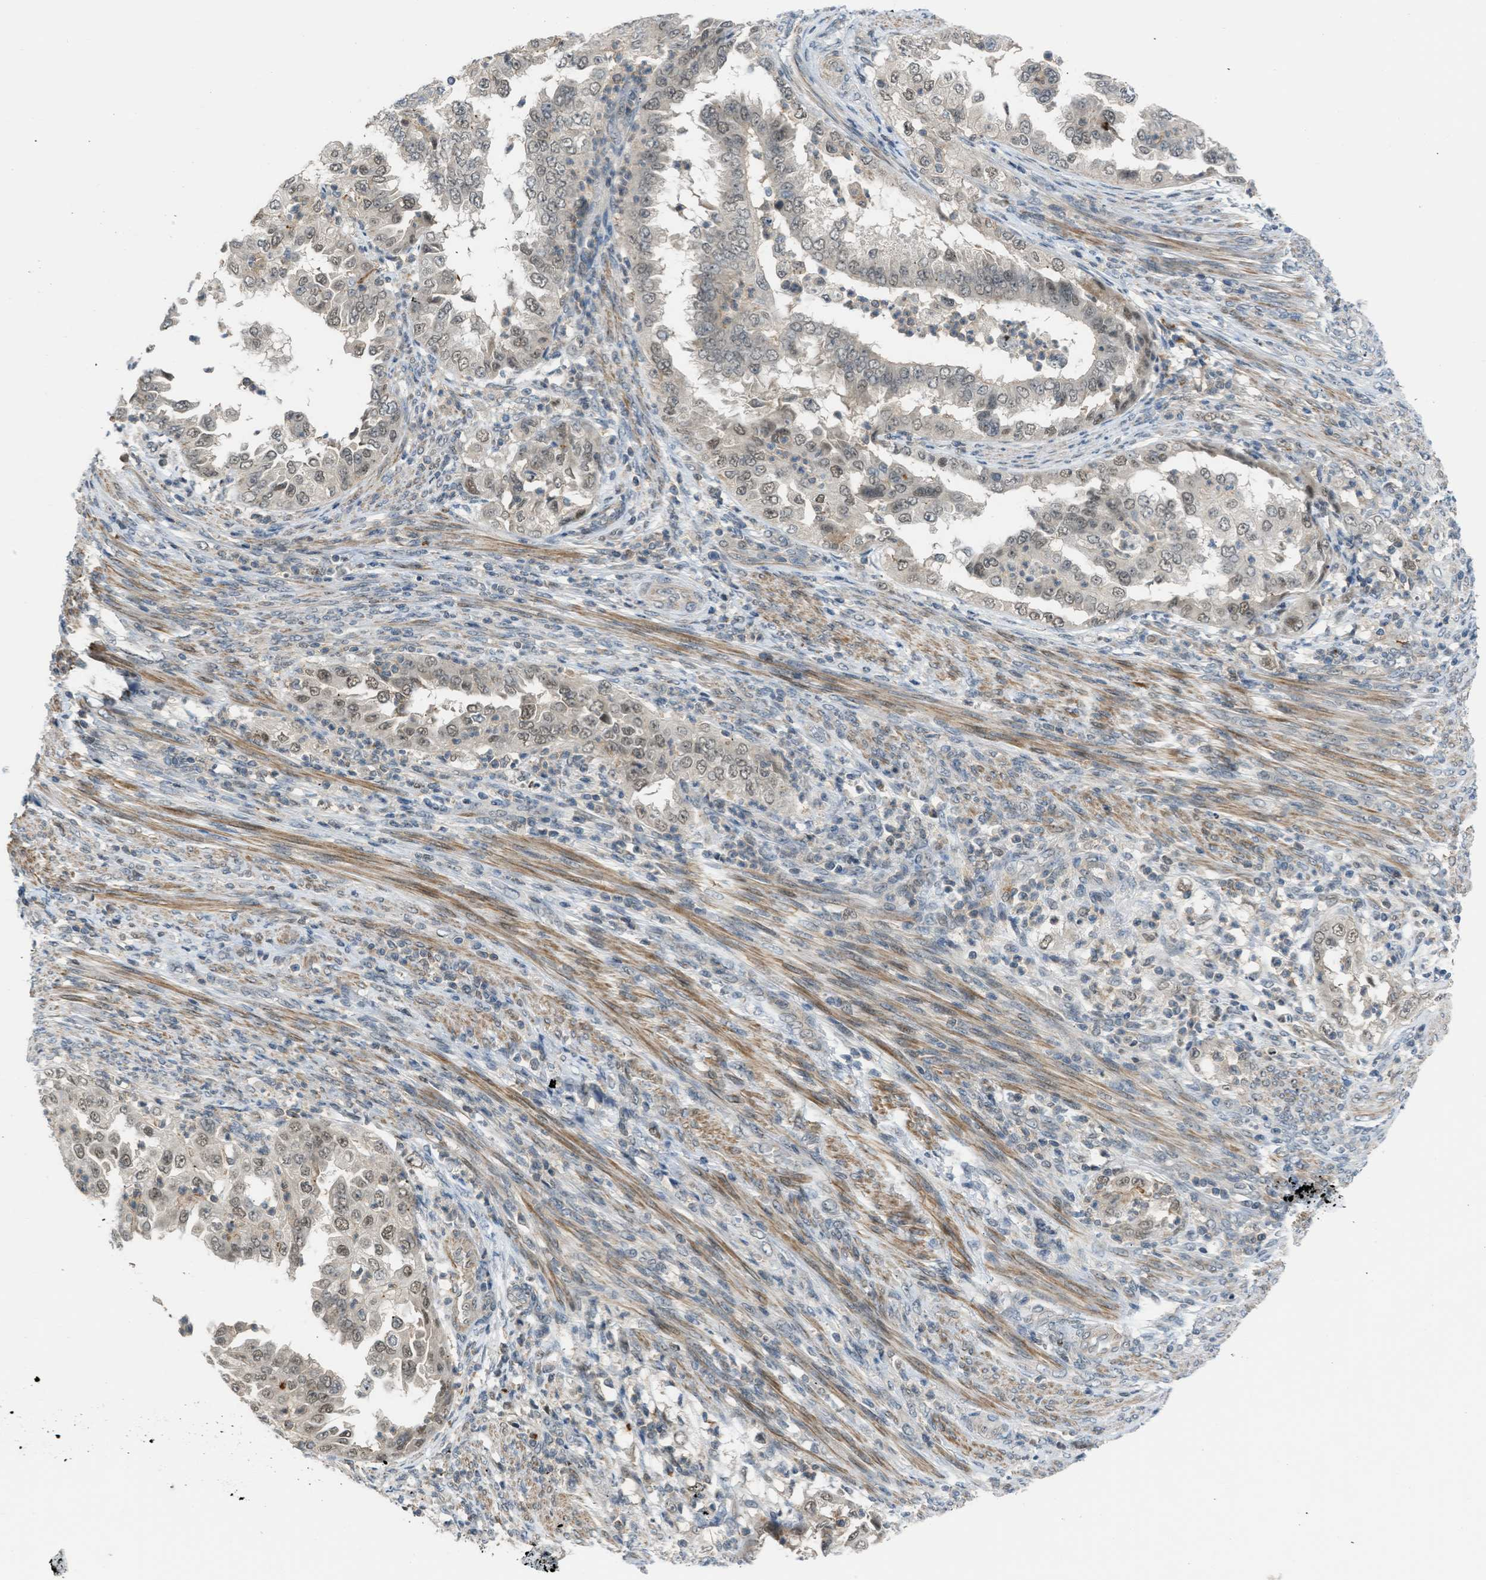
{"staining": {"intensity": "weak", "quantity": ">75%", "location": "nuclear"}, "tissue": "endometrial cancer", "cell_type": "Tumor cells", "image_type": "cancer", "snomed": [{"axis": "morphology", "description": "Adenocarcinoma, NOS"}, {"axis": "topography", "description": "Endometrium"}], "caption": "Brown immunohistochemical staining in human endometrial adenocarcinoma exhibits weak nuclear expression in approximately >75% of tumor cells.", "gene": "TTBK2", "patient": {"sex": "female", "age": 85}}